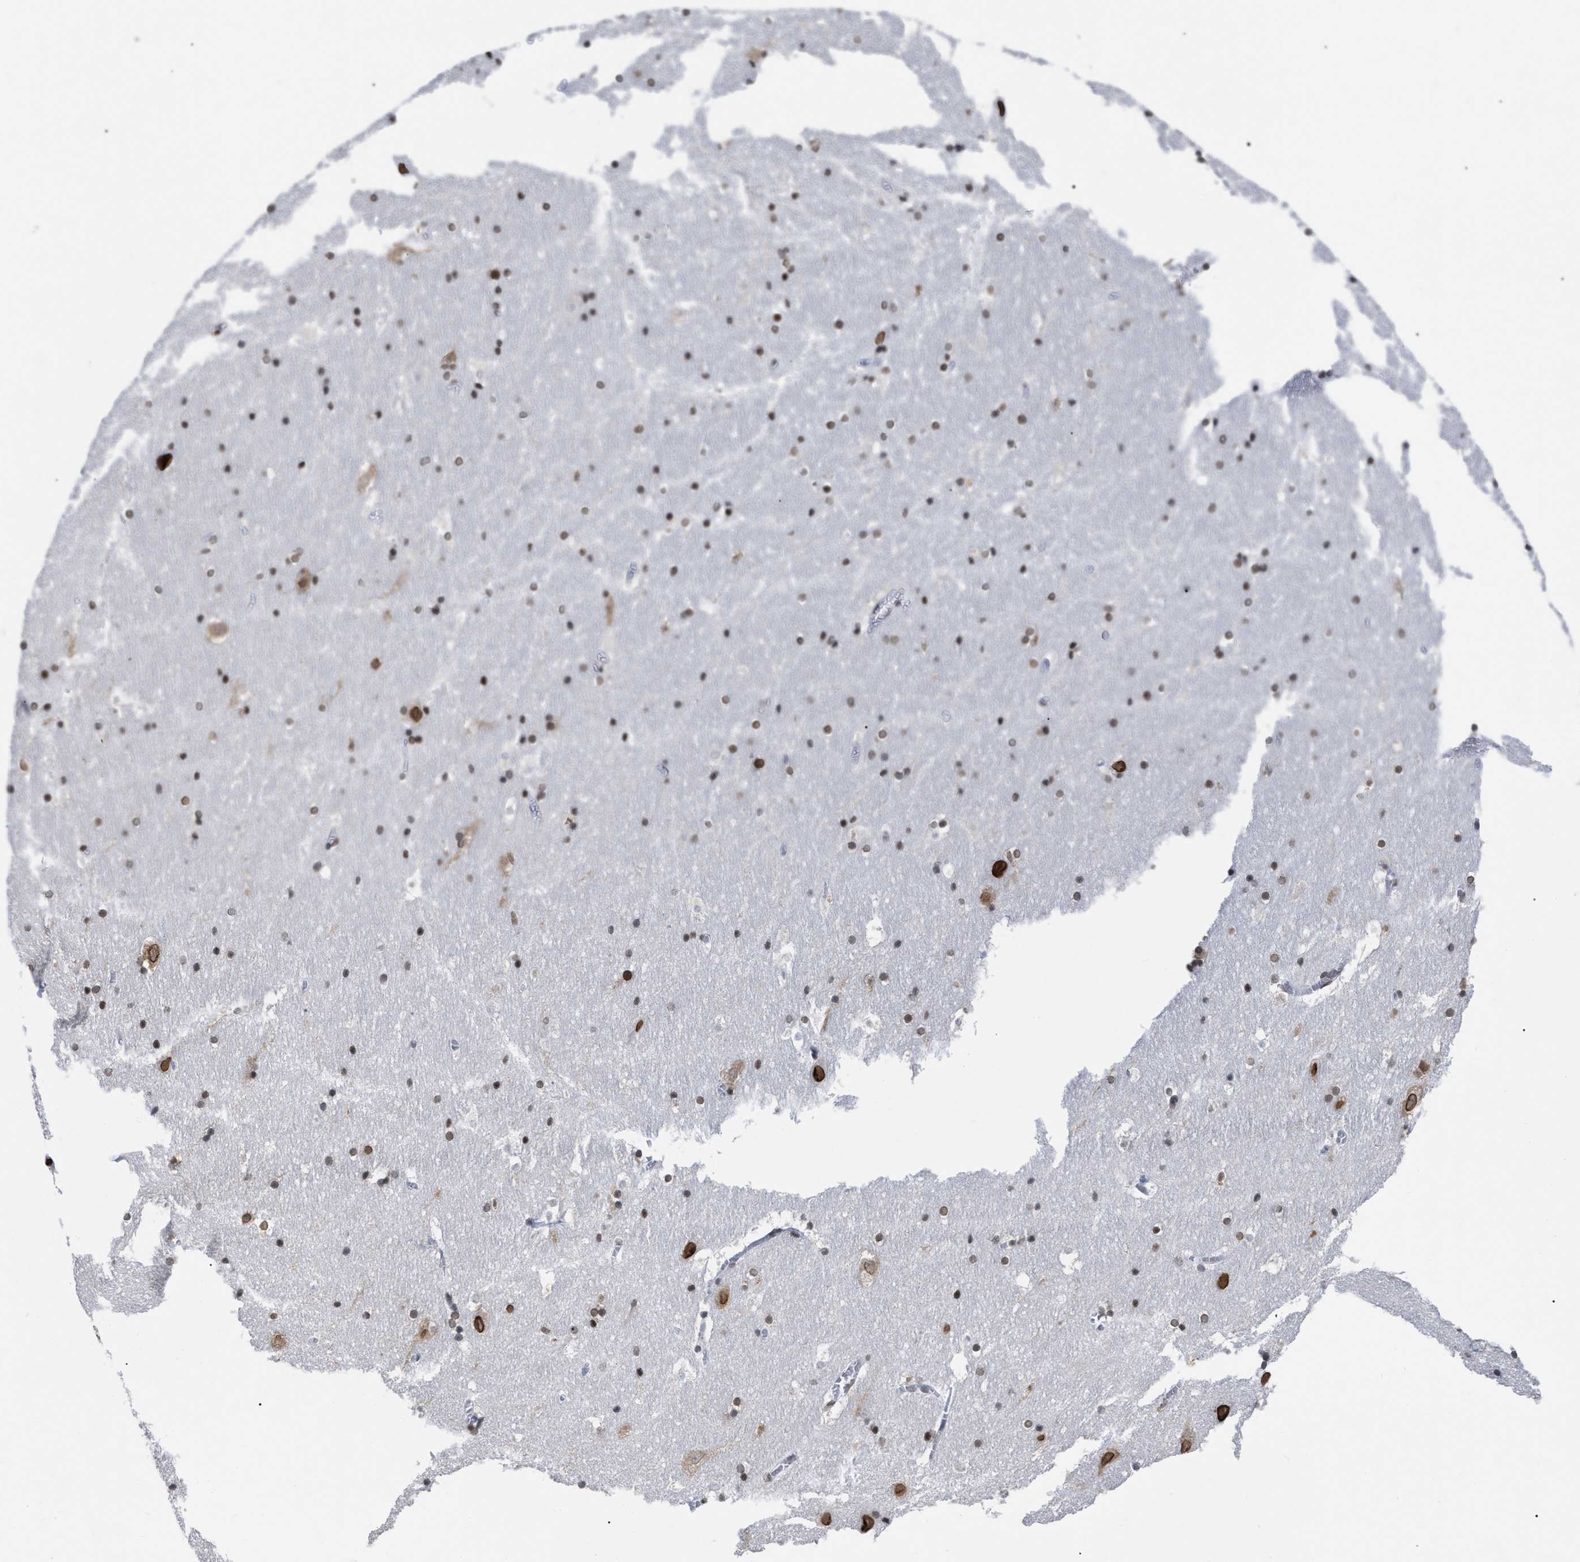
{"staining": {"intensity": "moderate", "quantity": "25%-75%", "location": "nuclear"}, "tissue": "hippocampus", "cell_type": "Glial cells", "image_type": "normal", "snomed": [{"axis": "morphology", "description": "Normal tissue, NOS"}, {"axis": "topography", "description": "Hippocampus"}], "caption": "Immunohistochemistry (DAB (3,3'-diaminobenzidine)) staining of unremarkable human hippocampus reveals moderate nuclear protein expression in approximately 25%-75% of glial cells. (Brightfield microscopy of DAB IHC at high magnification).", "gene": "TPR", "patient": {"sex": "male", "age": 45}}